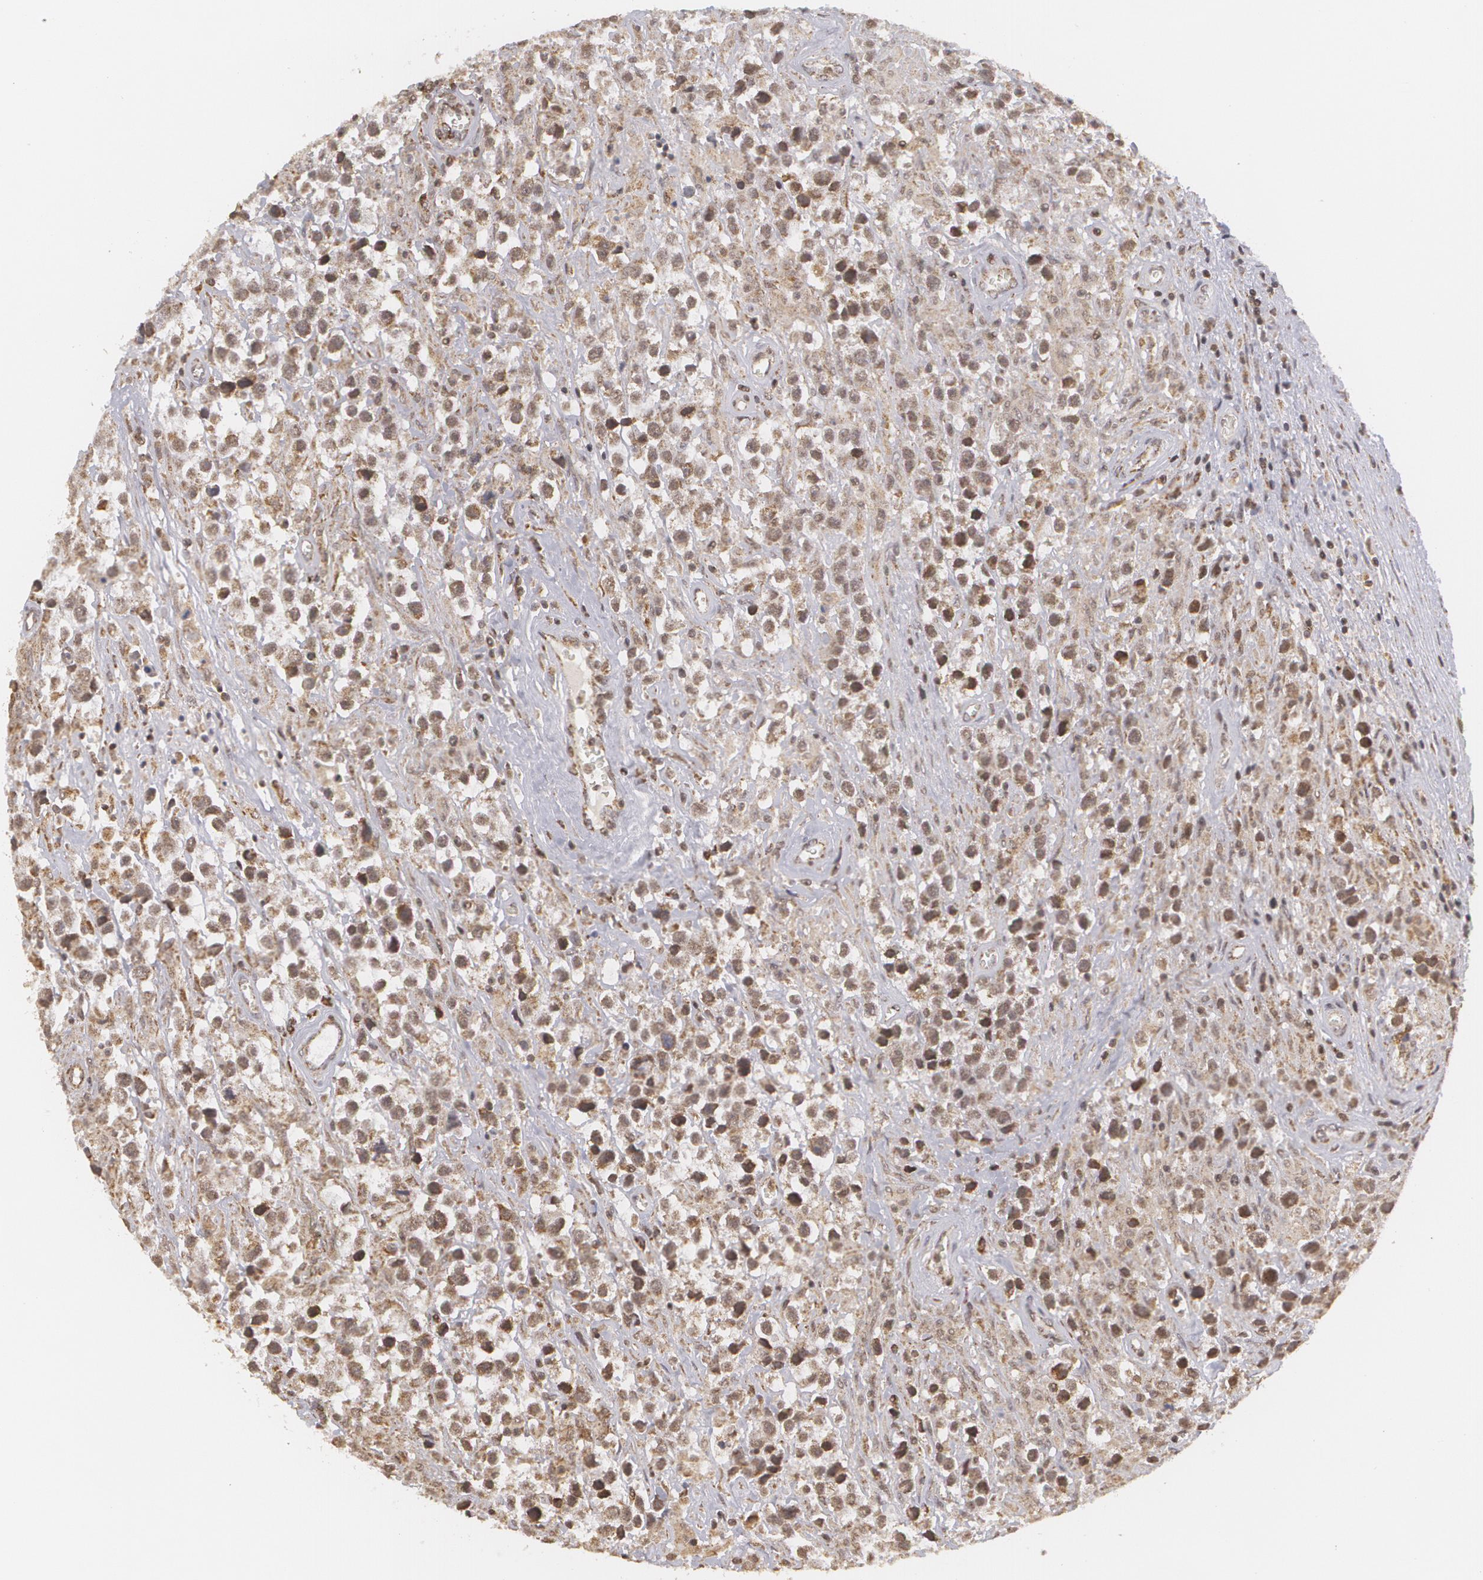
{"staining": {"intensity": "moderate", "quantity": ">75%", "location": "cytoplasmic/membranous"}, "tissue": "testis cancer", "cell_type": "Tumor cells", "image_type": "cancer", "snomed": [{"axis": "morphology", "description": "Seminoma, NOS"}, {"axis": "topography", "description": "Testis"}], "caption": "Protein staining shows moderate cytoplasmic/membranous positivity in about >75% of tumor cells in seminoma (testis).", "gene": "MXD1", "patient": {"sex": "male", "age": 43}}